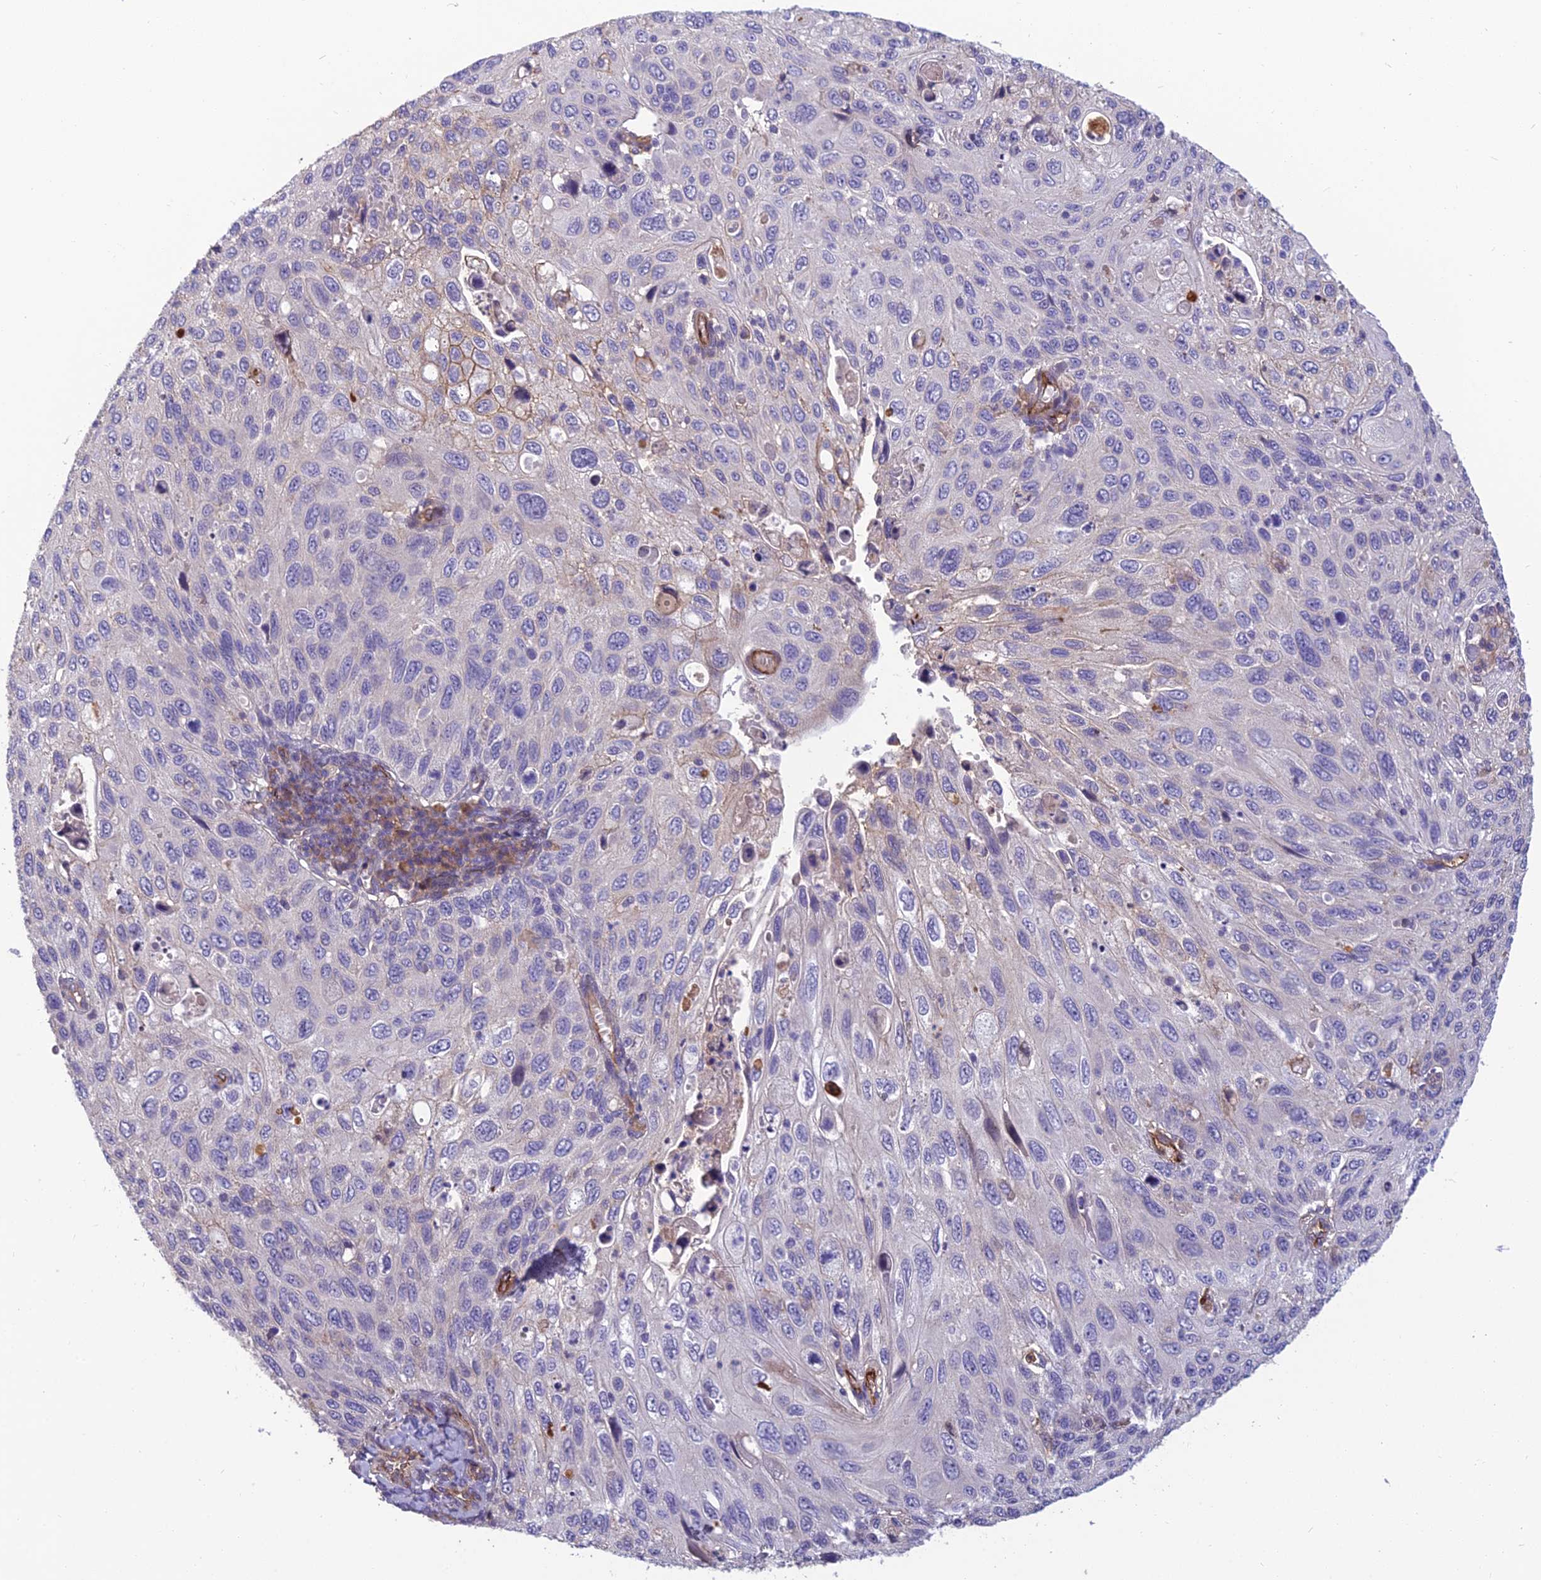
{"staining": {"intensity": "negative", "quantity": "none", "location": "none"}, "tissue": "cervical cancer", "cell_type": "Tumor cells", "image_type": "cancer", "snomed": [{"axis": "morphology", "description": "Squamous cell carcinoma, NOS"}, {"axis": "topography", "description": "Cervix"}], "caption": "This is a histopathology image of immunohistochemistry staining of squamous cell carcinoma (cervical), which shows no staining in tumor cells. (DAB immunohistochemistry visualized using brightfield microscopy, high magnification).", "gene": "TSPAN15", "patient": {"sex": "female", "age": 70}}